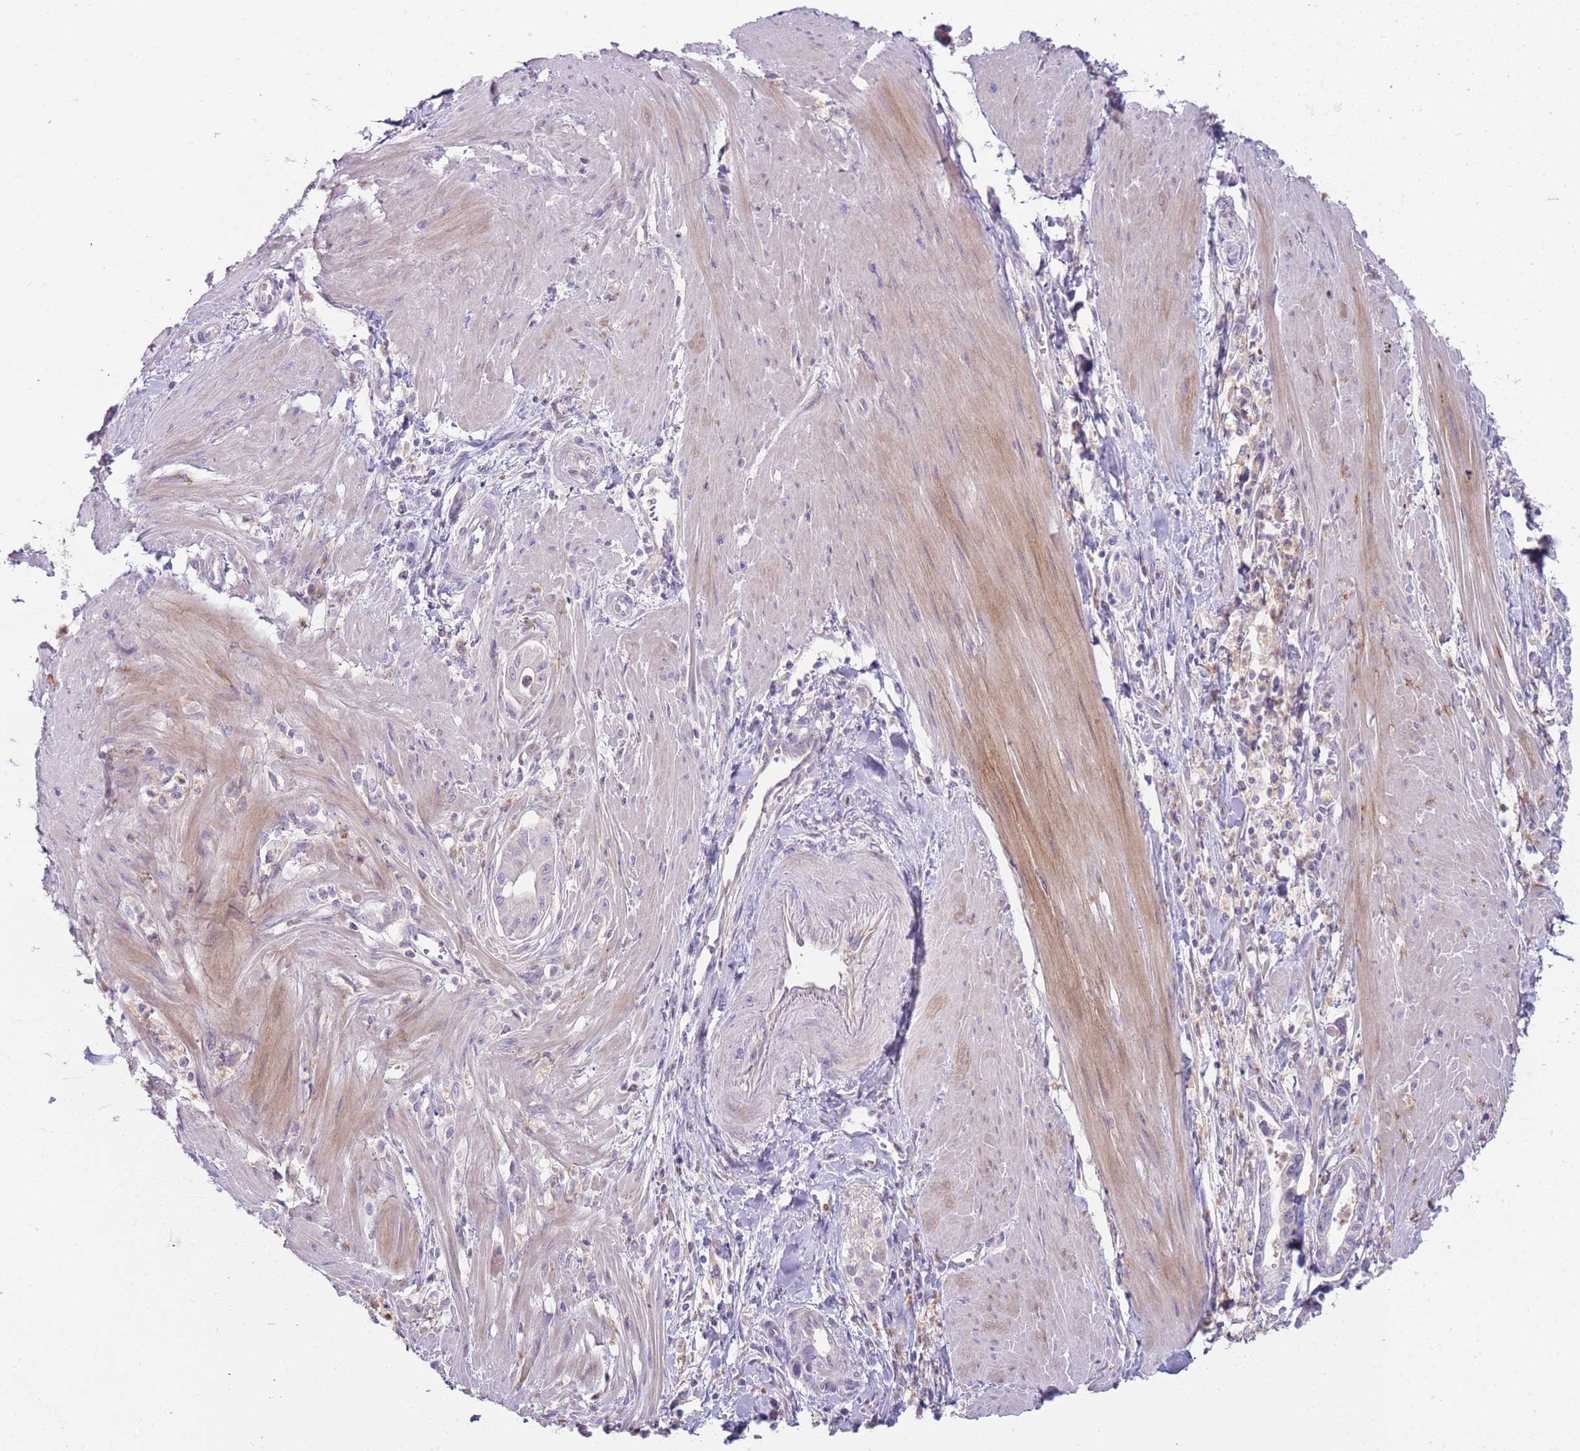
{"staining": {"intensity": "negative", "quantity": "none", "location": "none"}, "tissue": "pancreatic cancer", "cell_type": "Tumor cells", "image_type": "cancer", "snomed": [{"axis": "morphology", "description": "Adenocarcinoma, NOS"}, {"axis": "topography", "description": "Pancreas"}], "caption": "Tumor cells are negative for brown protein staining in pancreatic cancer (adenocarcinoma). (DAB (3,3'-diaminobenzidine) IHC, high magnification).", "gene": "ARHGAP5", "patient": {"sex": "male", "age": 78}}